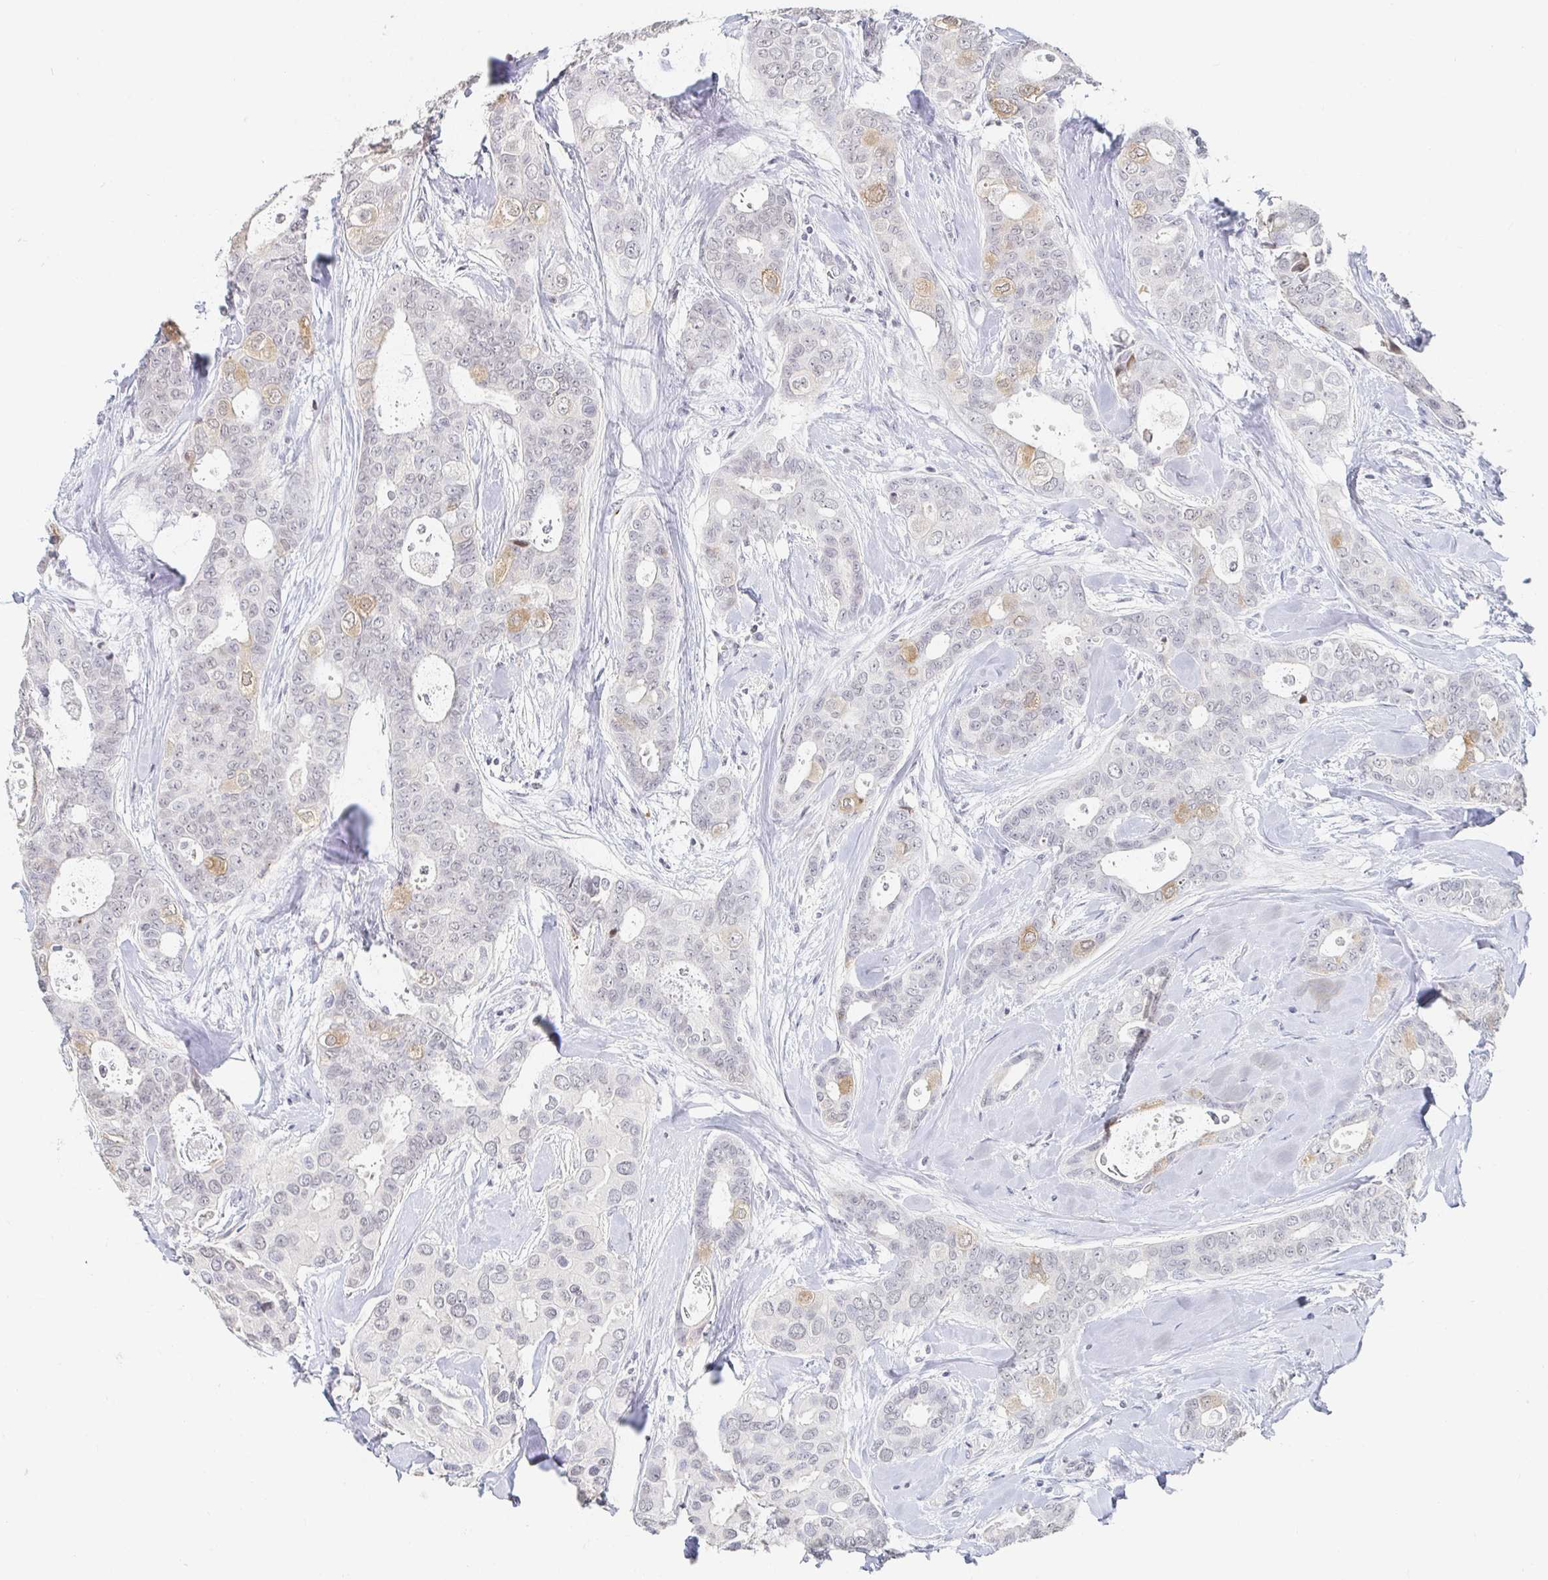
{"staining": {"intensity": "weak", "quantity": "<25%", "location": "cytoplasmic/membranous"}, "tissue": "breast cancer", "cell_type": "Tumor cells", "image_type": "cancer", "snomed": [{"axis": "morphology", "description": "Duct carcinoma"}, {"axis": "topography", "description": "Breast"}], "caption": "This is an IHC image of infiltrating ductal carcinoma (breast). There is no expression in tumor cells.", "gene": "NME9", "patient": {"sex": "female", "age": 45}}